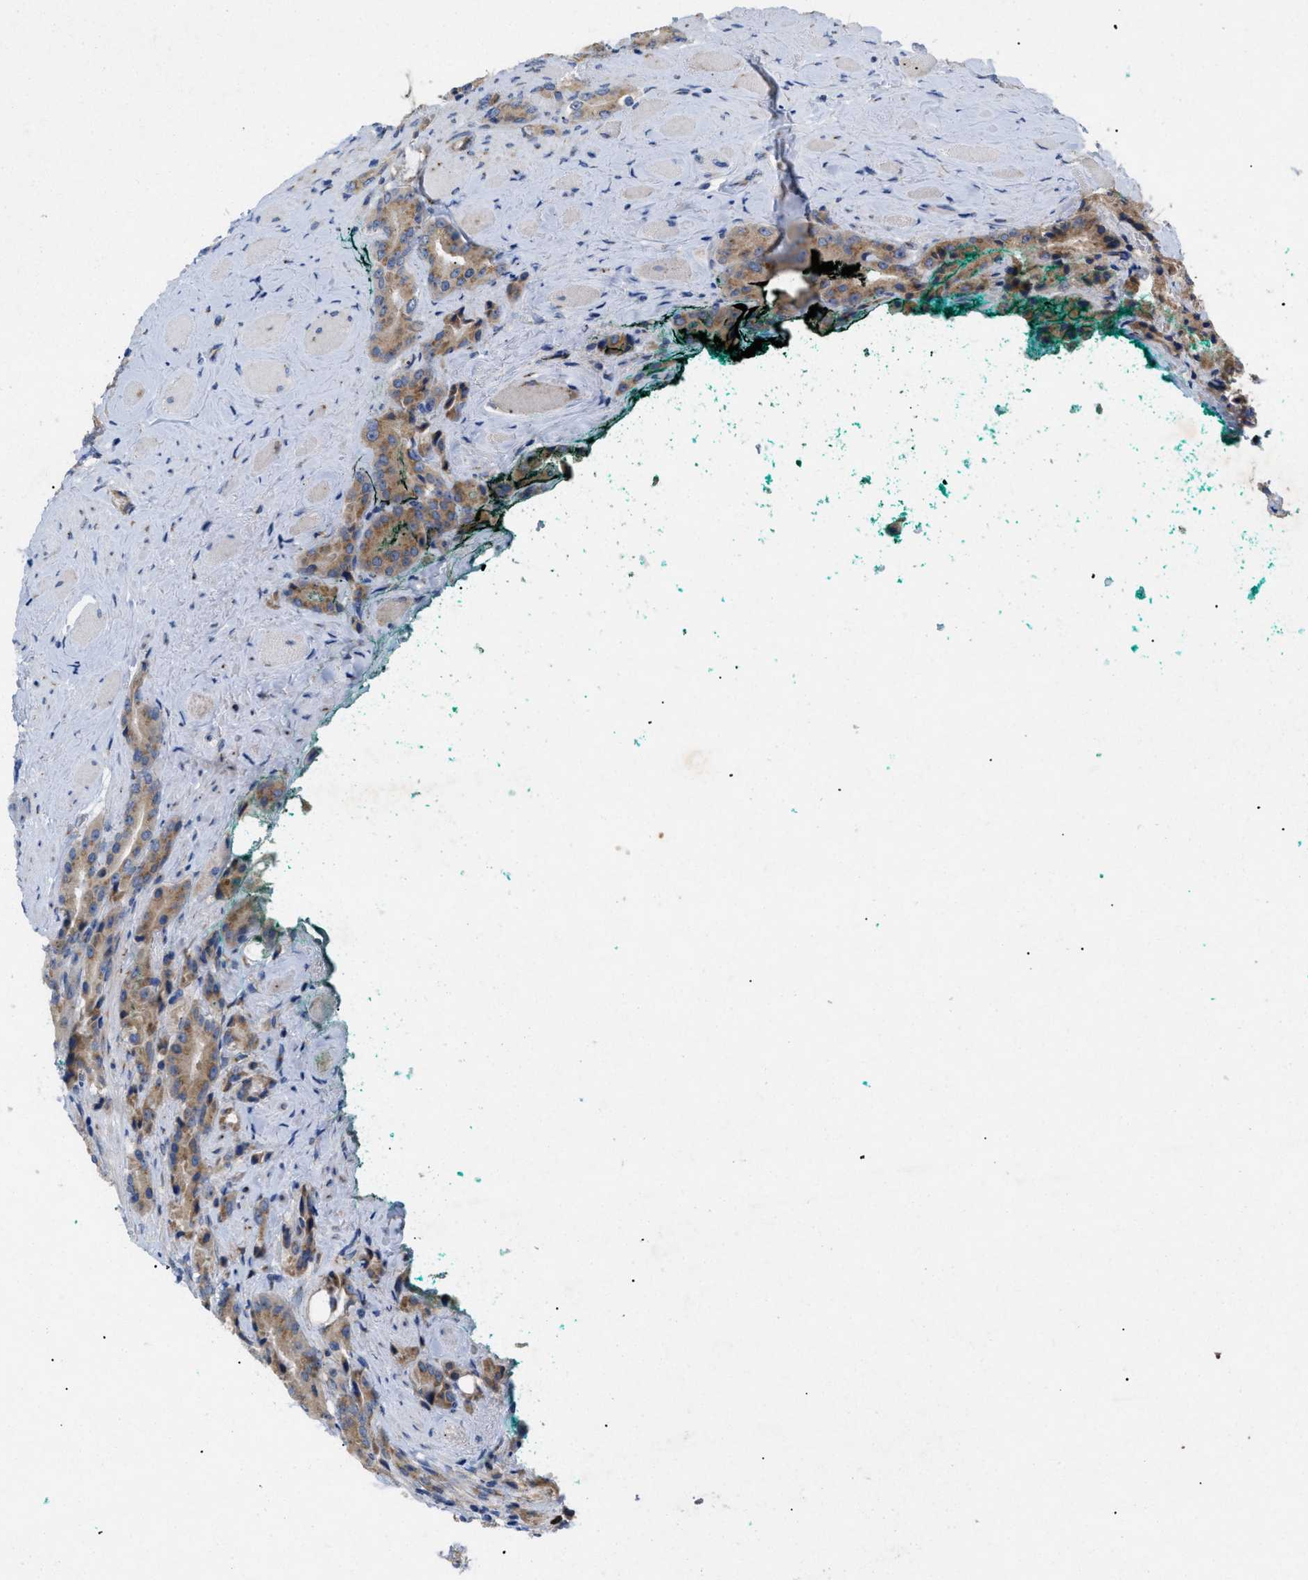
{"staining": {"intensity": "moderate", "quantity": ">75%", "location": "cytoplasmic/membranous"}, "tissue": "prostate cancer", "cell_type": "Tumor cells", "image_type": "cancer", "snomed": [{"axis": "morphology", "description": "Adenocarcinoma, High grade"}, {"axis": "topography", "description": "Prostate"}], "caption": "This micrograph reveals immunohistochemistry (IHC) staining of prostate high-grade adenocarcinoma, with medium moderate cytoplasmic/membranous positivity in approximately >75% of tumor cells.", "gene": "SLC50A1", "patient": {"sex": "male", "age": 71}}